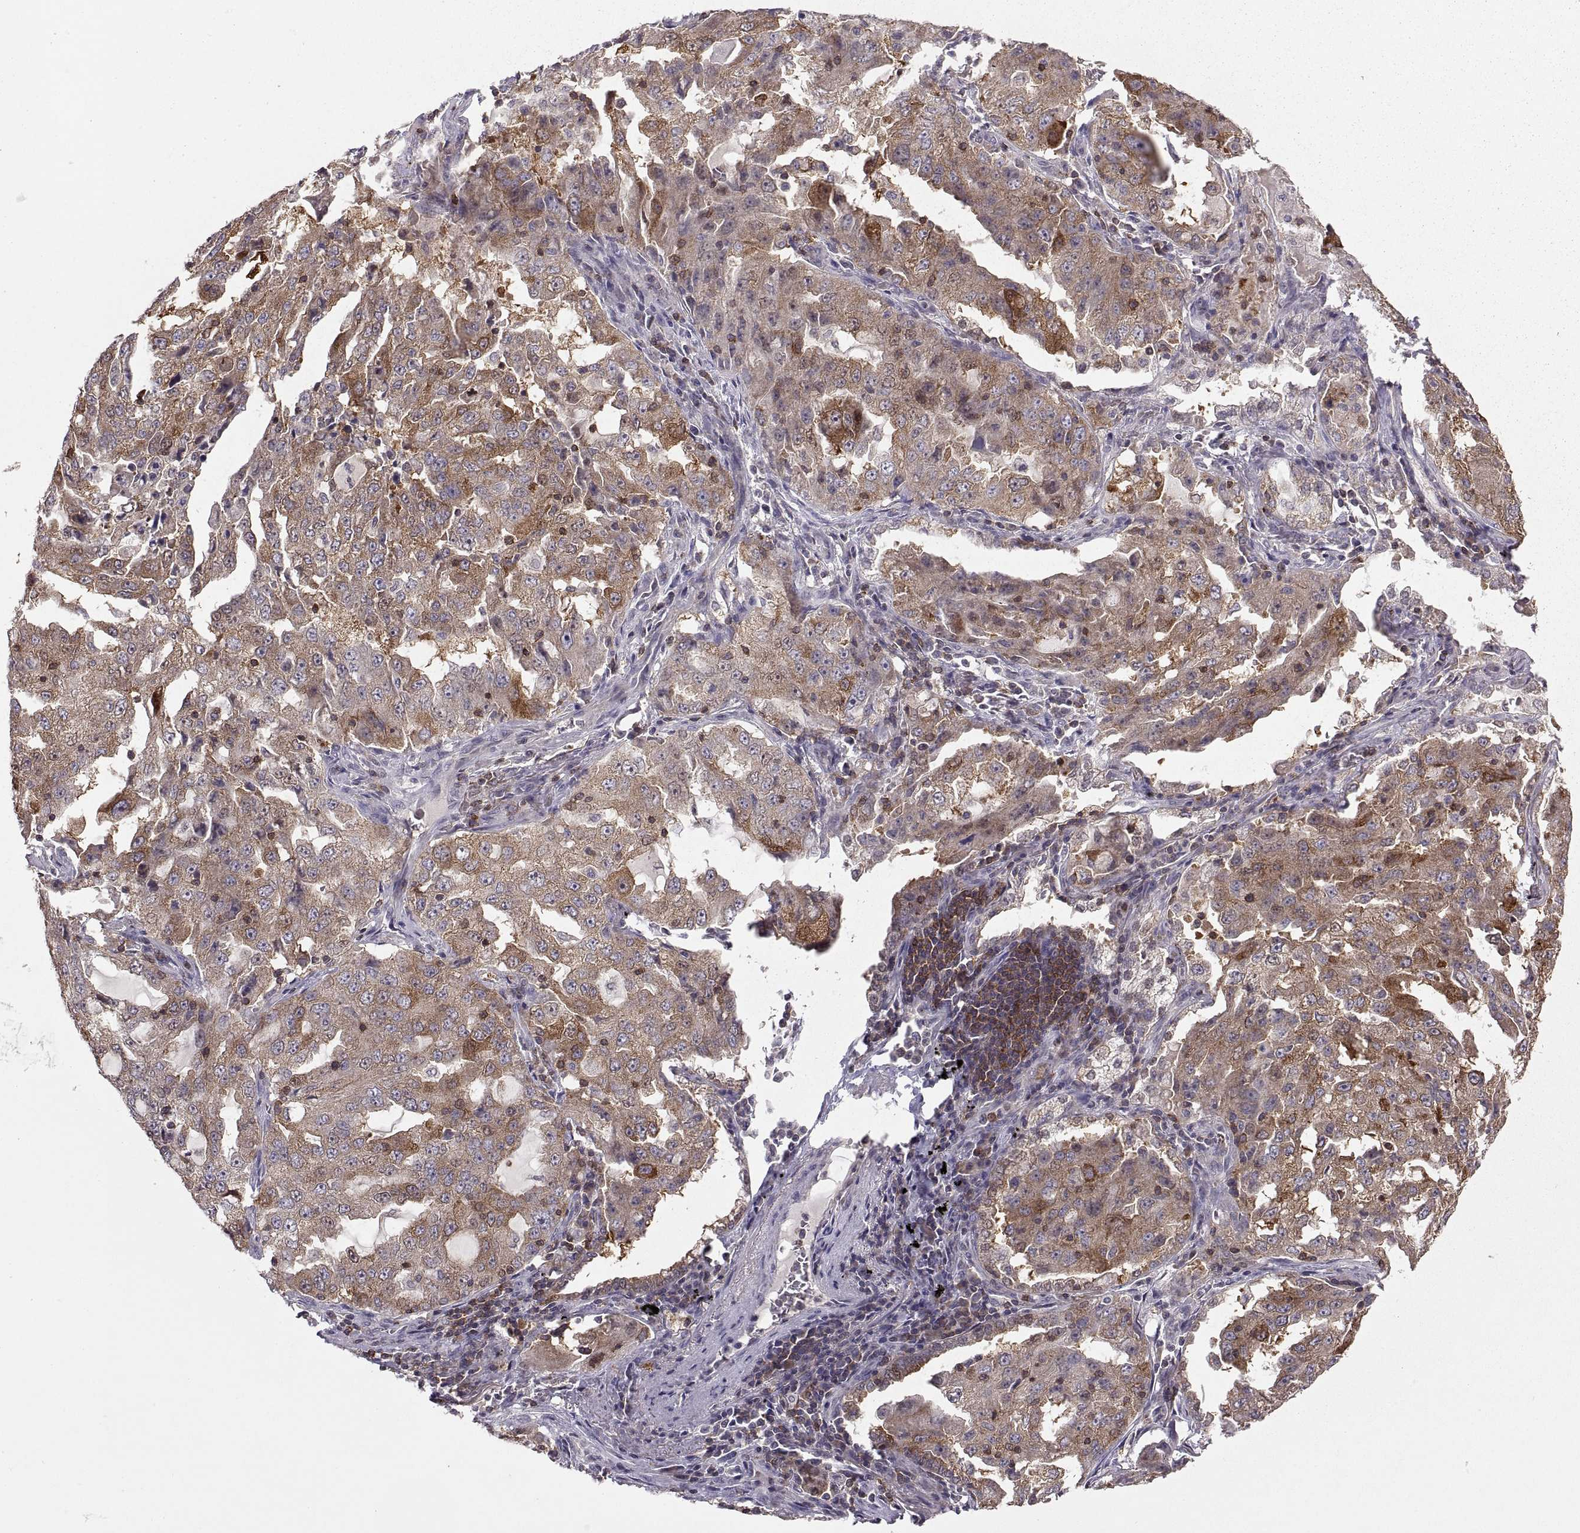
{"staining": {"intensity": "strong", "quantity": "<25%", "location": "cytoplasmic/membranous"}, "tissue": "lung cancer", "cell_type": "Tumor cells", "image_type": "cancer", "snomed": [{"axis": "morphology", "description": "Adenocarcinoma, NOS"}, {"axis": "topography", "description": "Lung"}], "caption": "Tumor cells demonstrate medium levels of strong cytoplasmic/membranous positivity in approximately <25% of cells in lung cancer (adenocarcinoma). (IHC, brightfield microscopy, high magnification).", "gene": "EZR", "patient": {"sex": "female", "age": 61}}